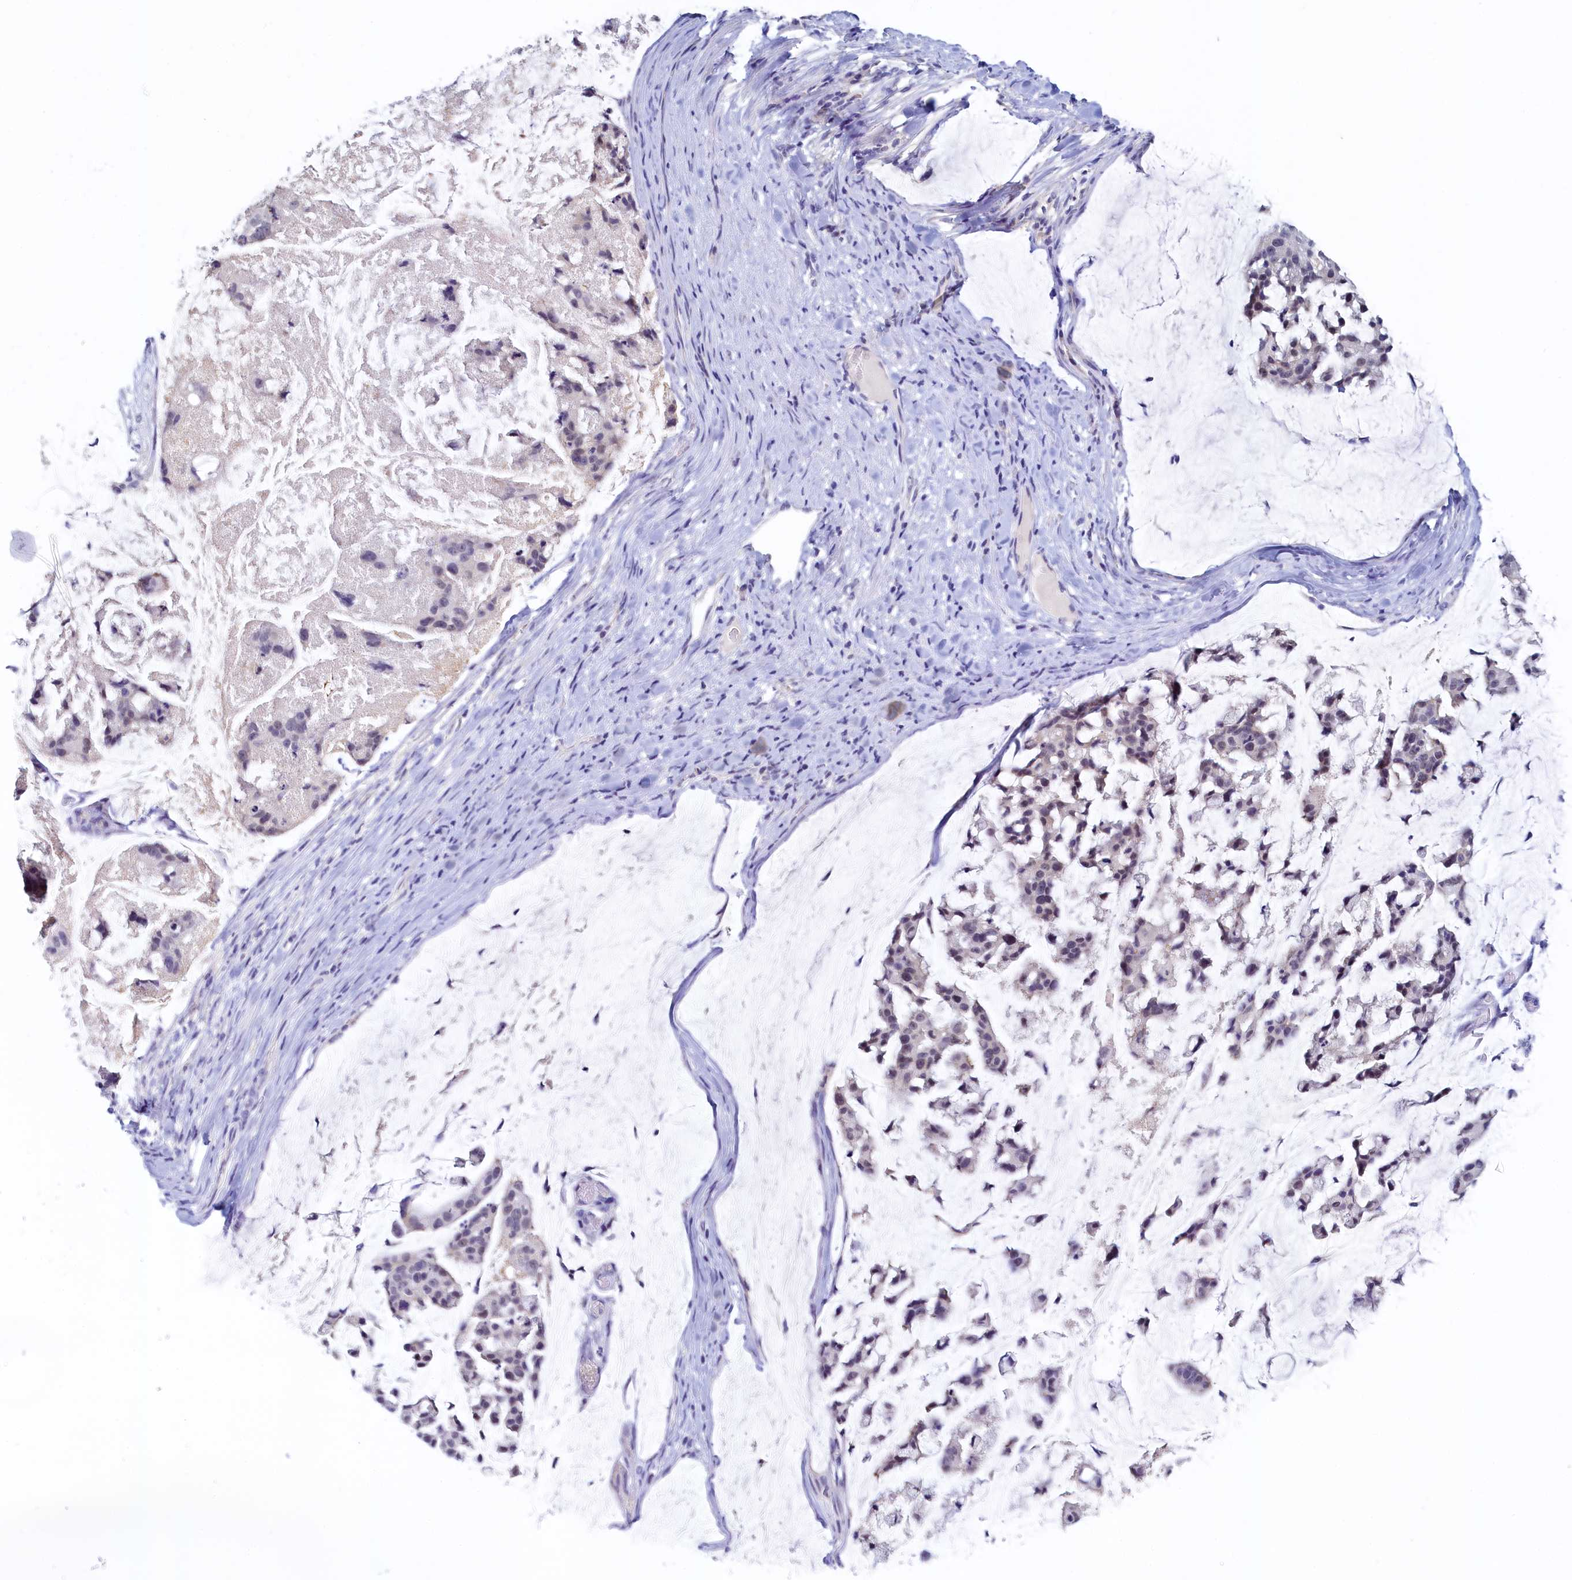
{"staining": {"intensity": "negative", "quantity": "none", "location": "none"}, "tissue": "stomach cancer", "cell_type": "Tumor cells", "image_type": "cancer", "snomed": [{"axis": "morphology", "description": "Adenocarcinoma, NOS"}, {"axis": "topography", "description": "Stomach, lower"}], "caption": "The micrograph displays no significant staining in tumor cells of stomach cancer (adenocarcinoma).", "gene": "PAAF1", "patient": {"sex": "male", "age": 67}}